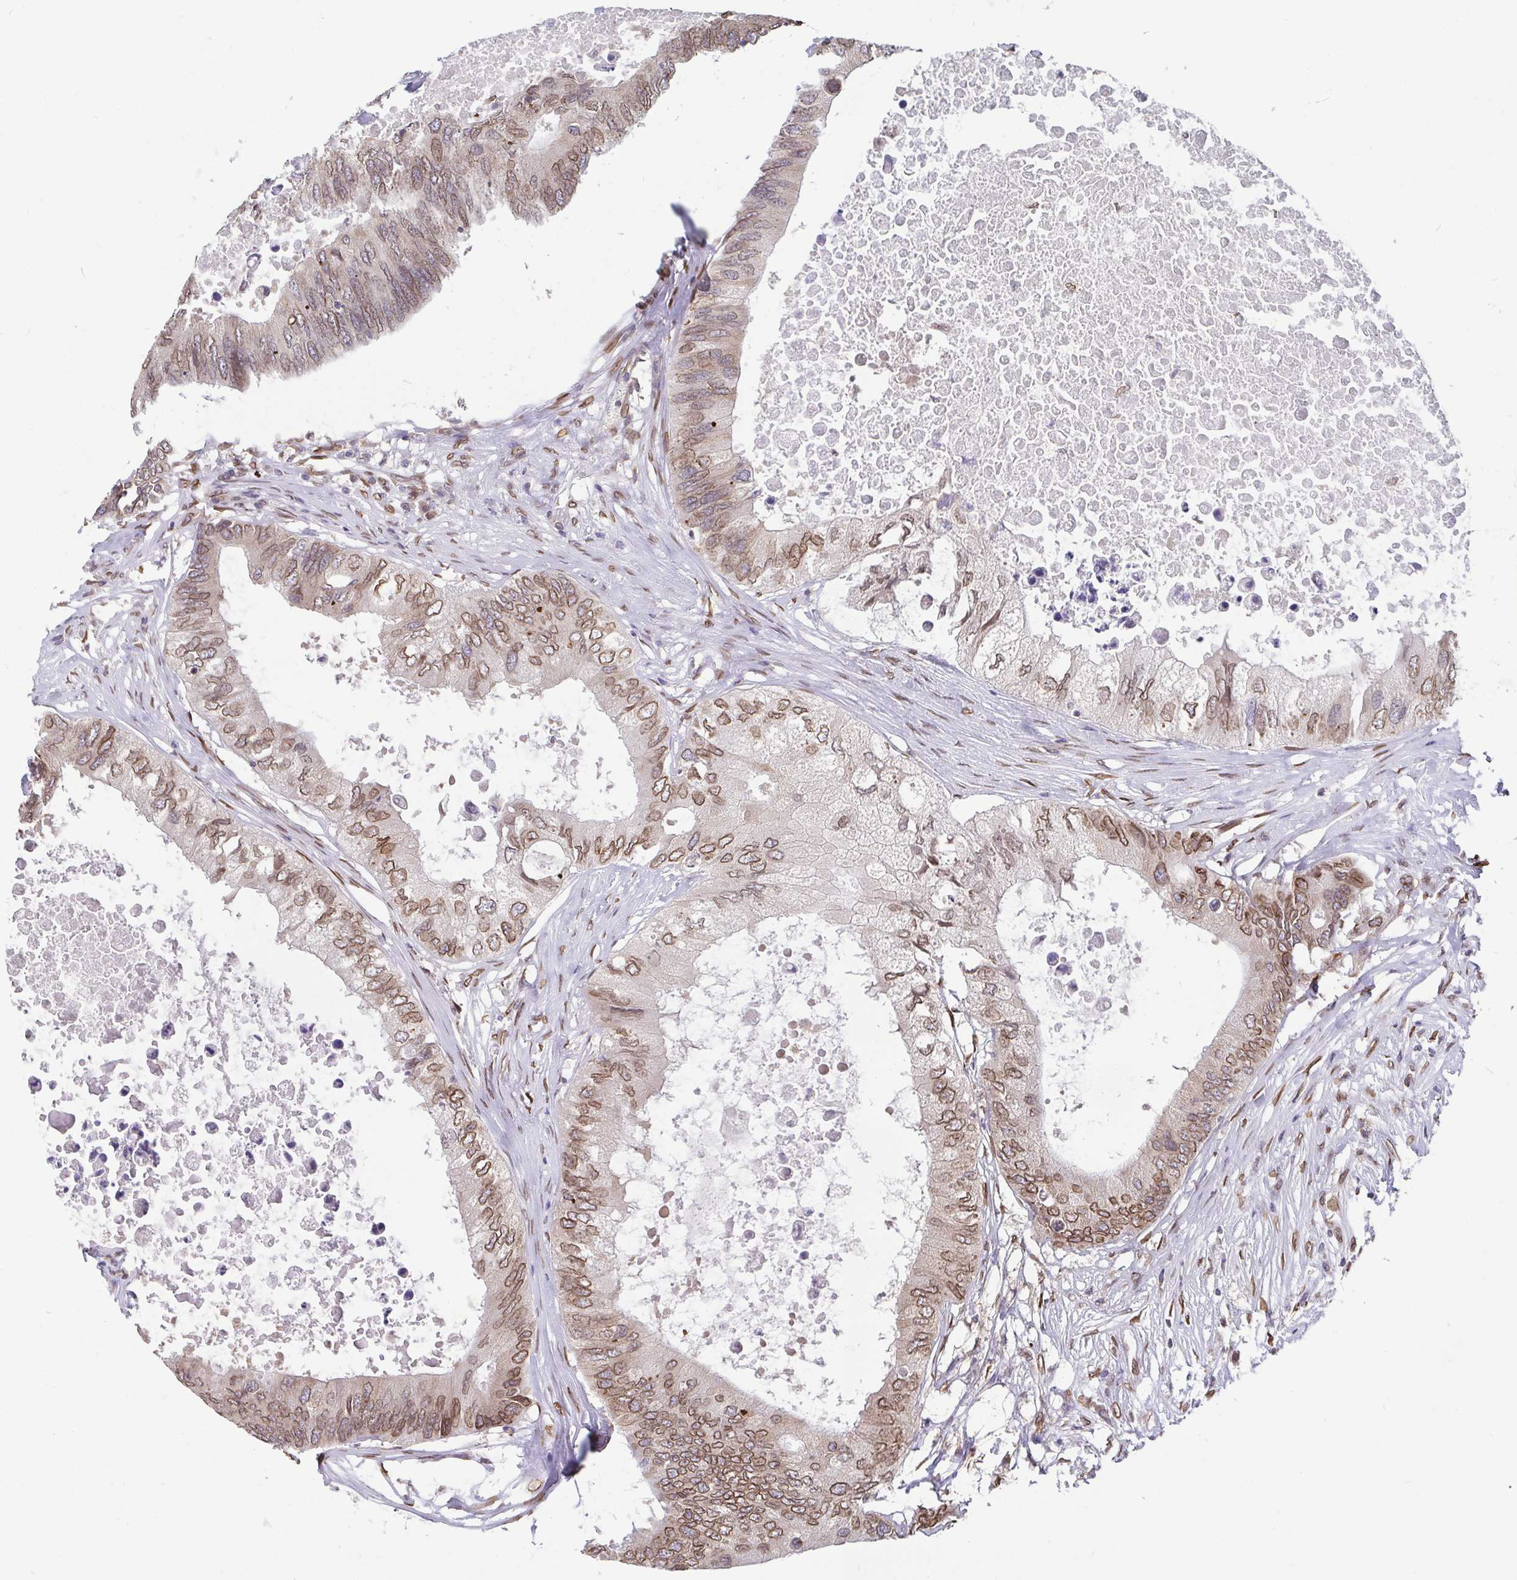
{"staining": {"intensity": "moderate", "quantity": ">75%", "location": "cytoplasmic/membranous,nuclear"}, "tissue": "colorectal cancer", "cell_type": "Tumor cells", "image_type": "cancer", "snomed": [{"axis": "morphology", "description": "Adenocarcinoma, NOS"}, {"axis": "topography", "description": "Colon"}], "caption": "IHC micrograph of colorectal adenocarcinoma stained for a protein (brown), which displays medium levels of moderate cytoplasmic/membranous and nuclear expression in about >75% of tumor cells.", "gene": "EMD", "patient": {"sex": "male", "age": 71}}